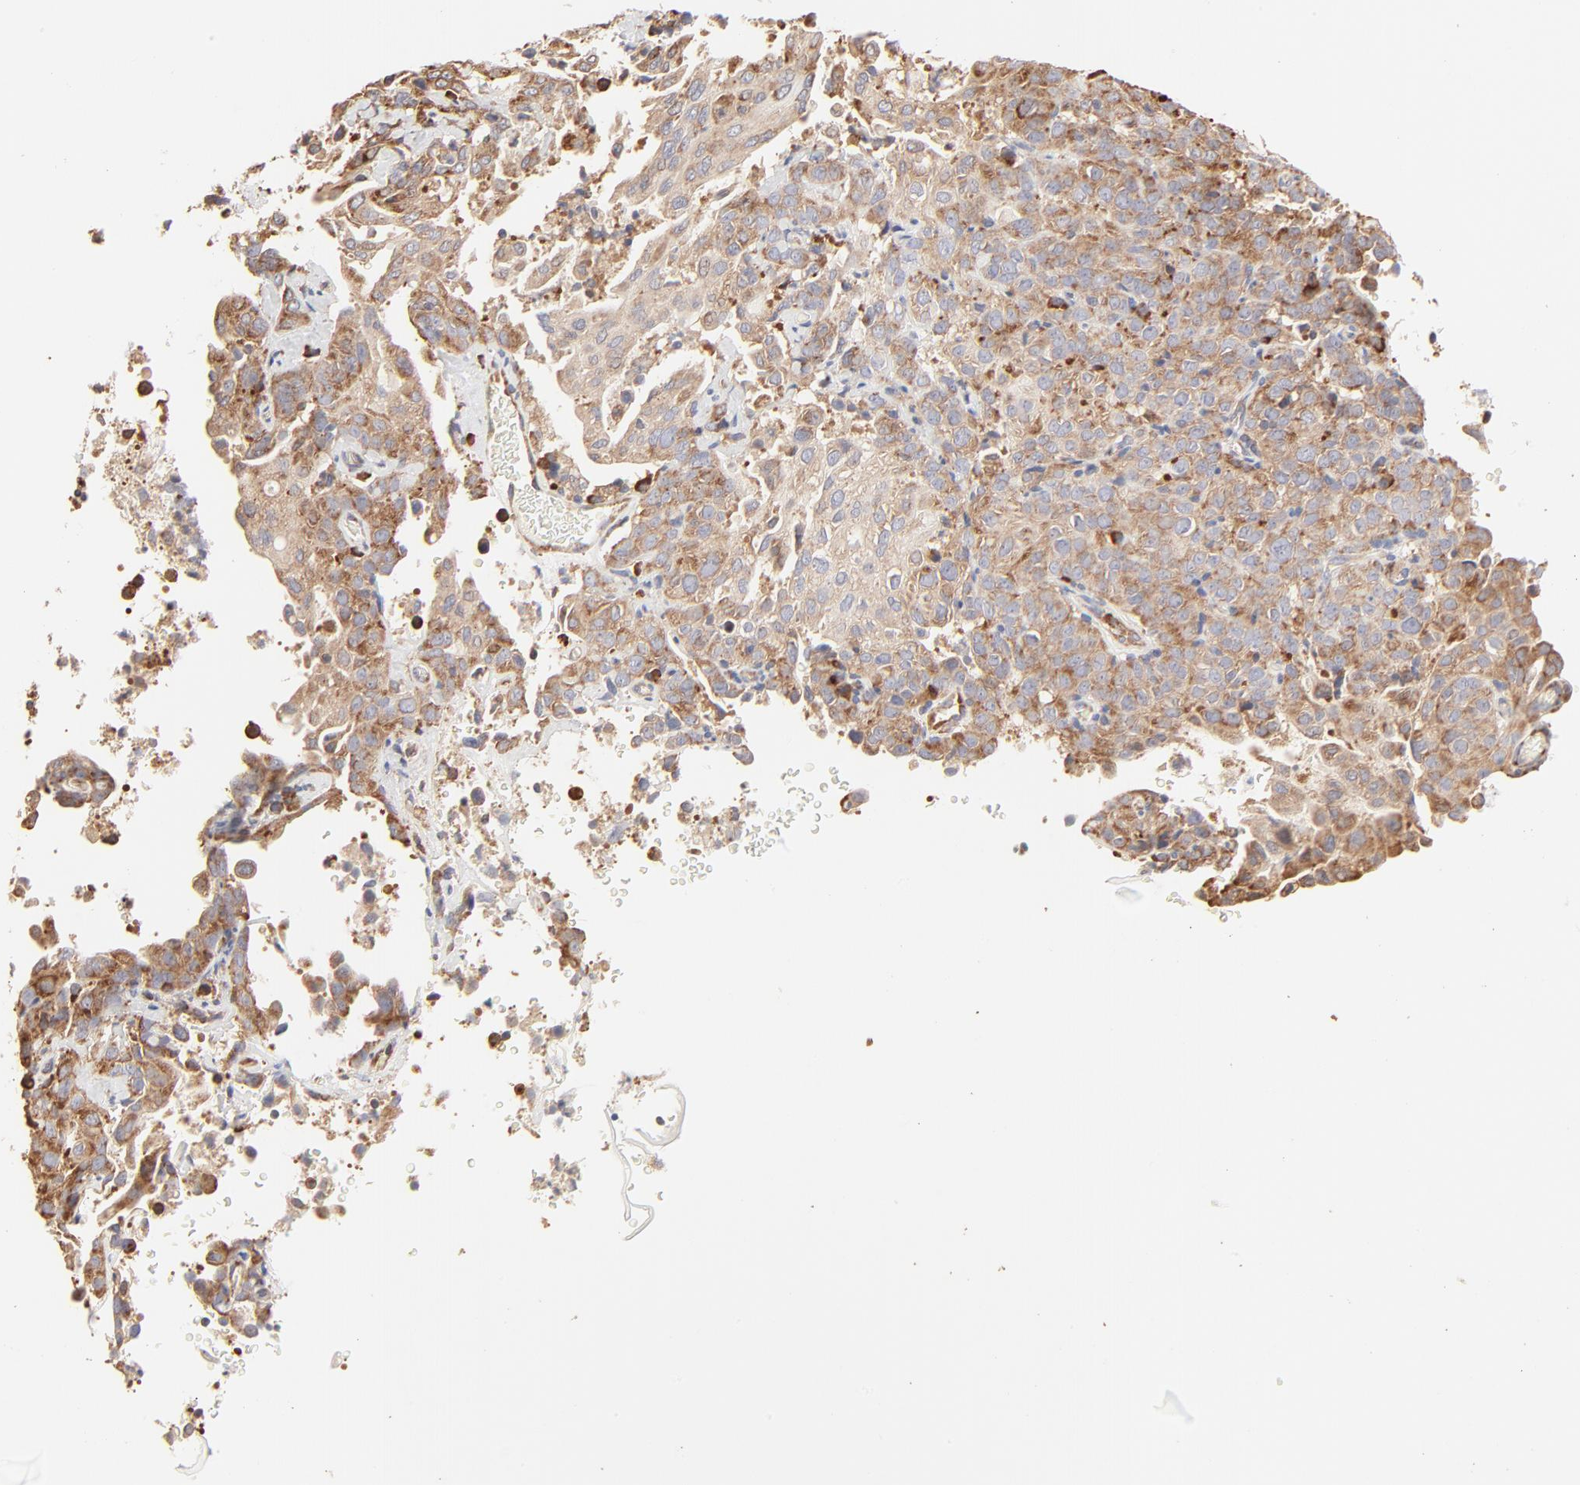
{"staining": {"intensity": "weak", "quantity": ">75%", "location": "cytoplasmic/membranous"}, "tissue": "cervical cancer", "cell_type": "Tumor cells", "image_type": "cancer", "snomed": [{"axis": "morphology", "description": "Squamous cell carcinoma, NOS"}, {"axis": "topography", "description": "Cervix"}], "caption": "Immunohistochemistry (IHC) image of human cervical cancer (squamous cell carcinoma) stained for a protein (brown), which exhibits low levels of weak cytoplasmic/membranous staining in approximately >75% of tumor cells.", "gene": "RPS20", "patient": {"sex": "female", "age": 41}}